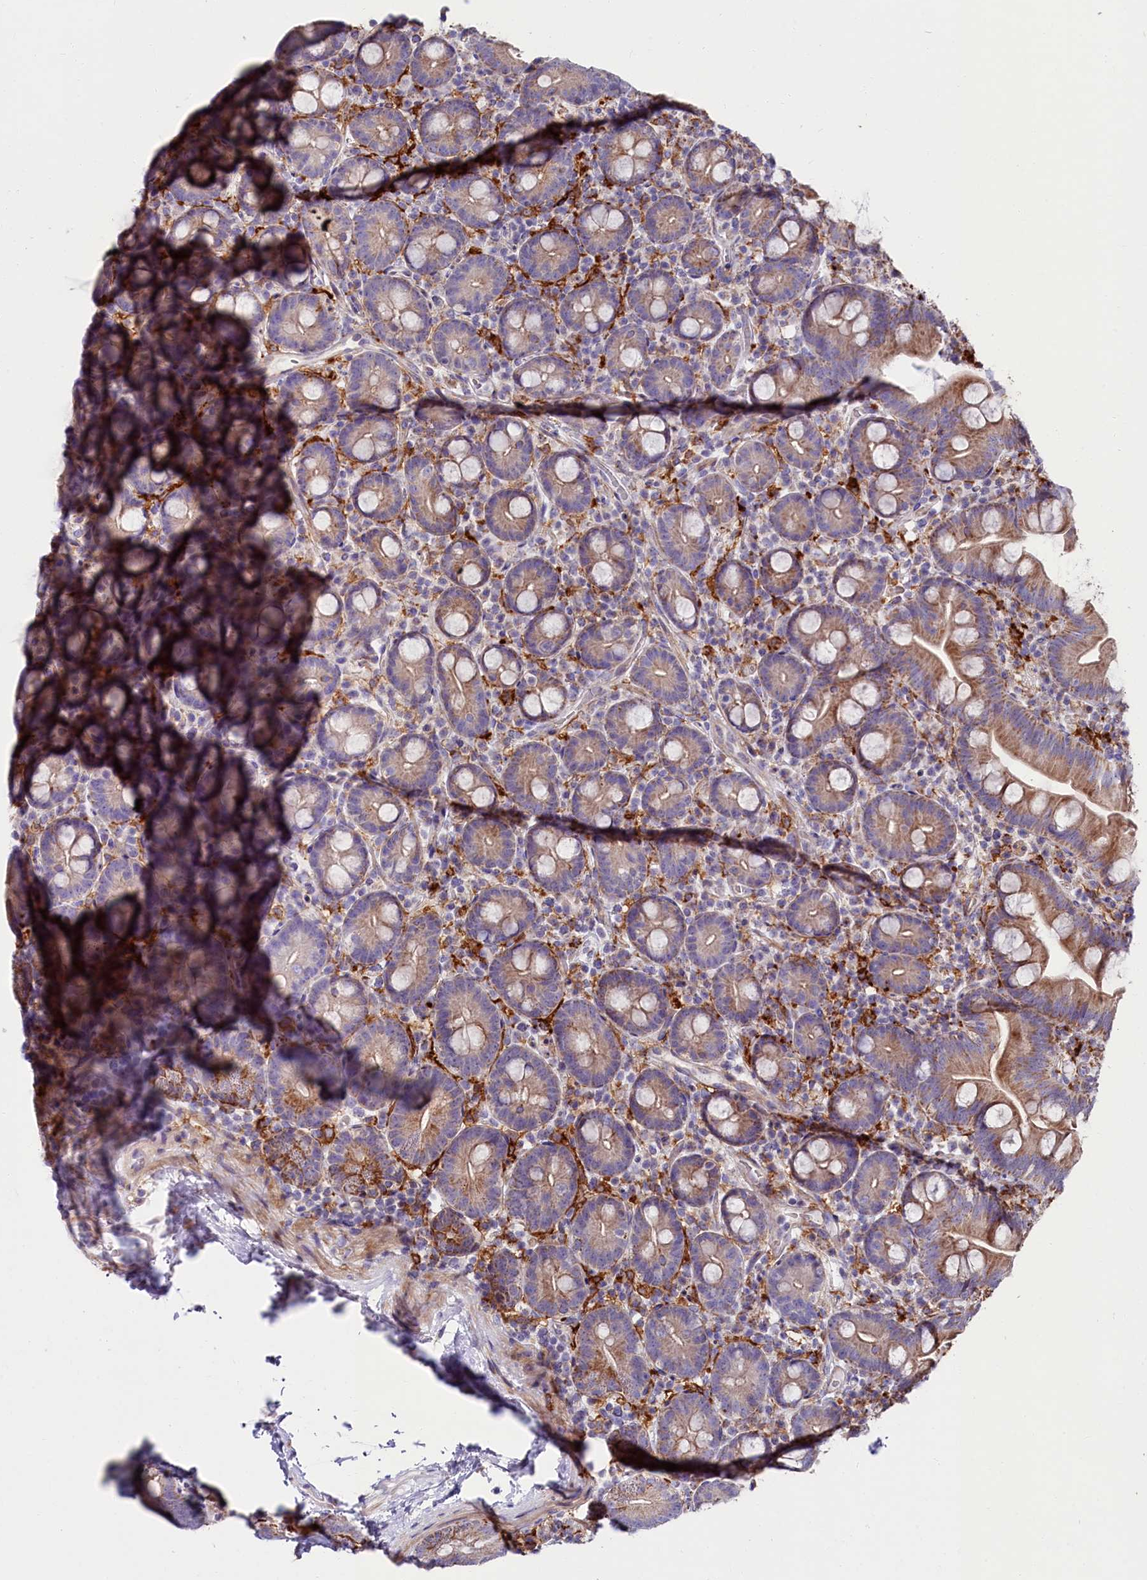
{"staining": {"intensity": "moderate", "quantity": ">75%", "location": "cytoplasmic/membranous"}, "tissue": "small intestine", "cell_type": "Glandular cells", "image_type": "normal", "snomed": [{"axis": "morphology", "description": "Normal tissue, NOS"}, {"axis": "topography", "description": "Small intestine"}], "caption": "High-magnification brightfield microscopy of unremarkable small intestine stained with DAB (3,3'-diaminobenzidine) (brown) and counterstained with hematoxylin (blue). glandular cells exhibit moderate cytoplasmic/membranous staining is identified in about>75% of cells.", "gene": "IL20RA", "patient": {"sex": "female", "age": 68}}